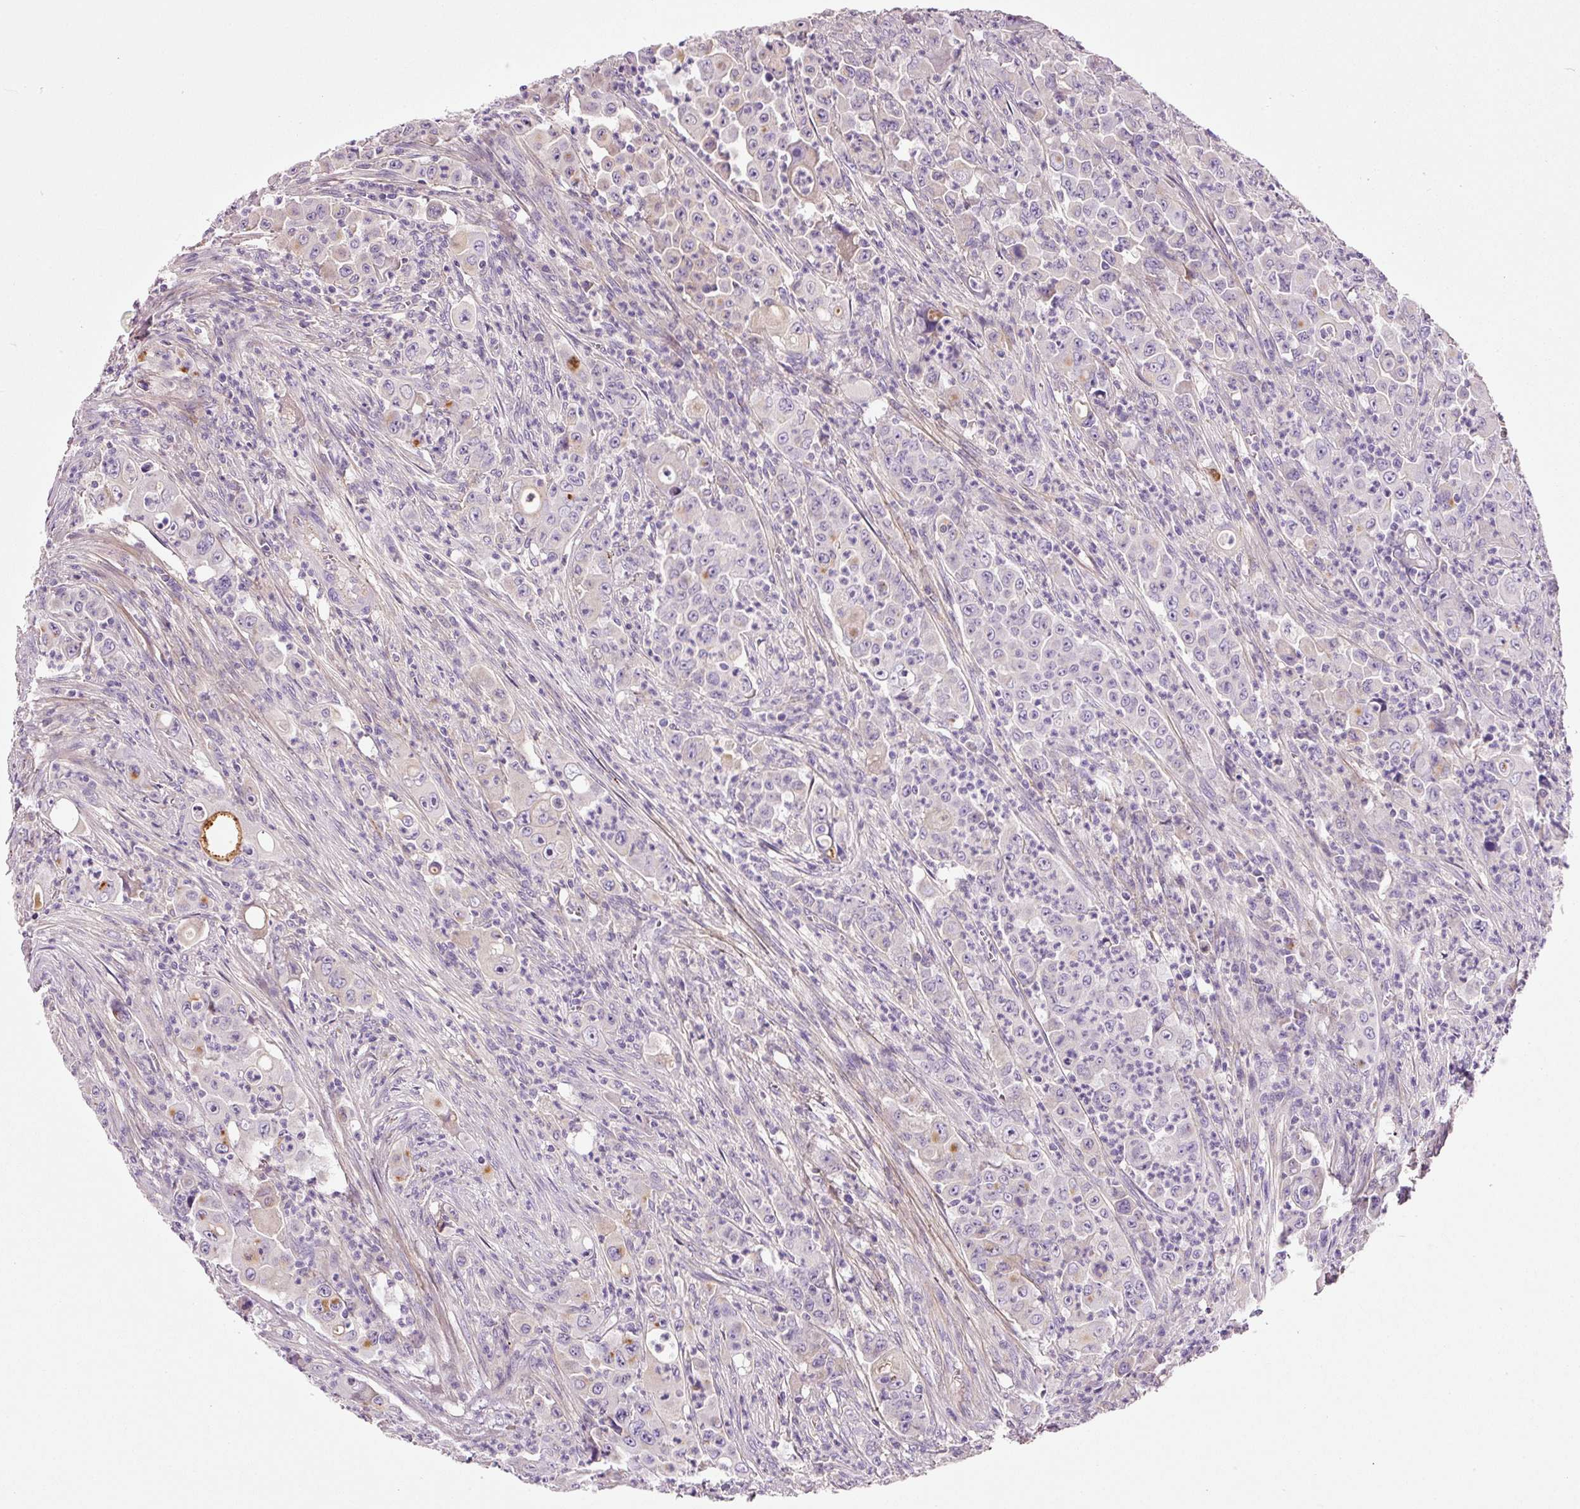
{"staining": {"intensity": "strong", "quantity": "<25%", "location": "cytoplasmic/membranous"}, "tissue": "colorectal cancer", "cell_type": "Tumor cells", "image_type": "cancer", "snomed": [{"axis": "morphology", "description": "Adenocarcinoma, NOS"}, {"axis": "topography", "description": "Colon"}], "caption": "Immunohistochemical staining of colorectal cancer (adenocarcinoma) shows medium levels of strong cytoplasmic/membranous expression in approximately <25% of tumor cells. Using DAB (3,3'-diaminobenzidine) (brown) and hematoxylin (blue) stains, captured at high magnification using brightfield microscopy.", "gene": "SOS2", "patient": {"sex": "male", "age": 51}}